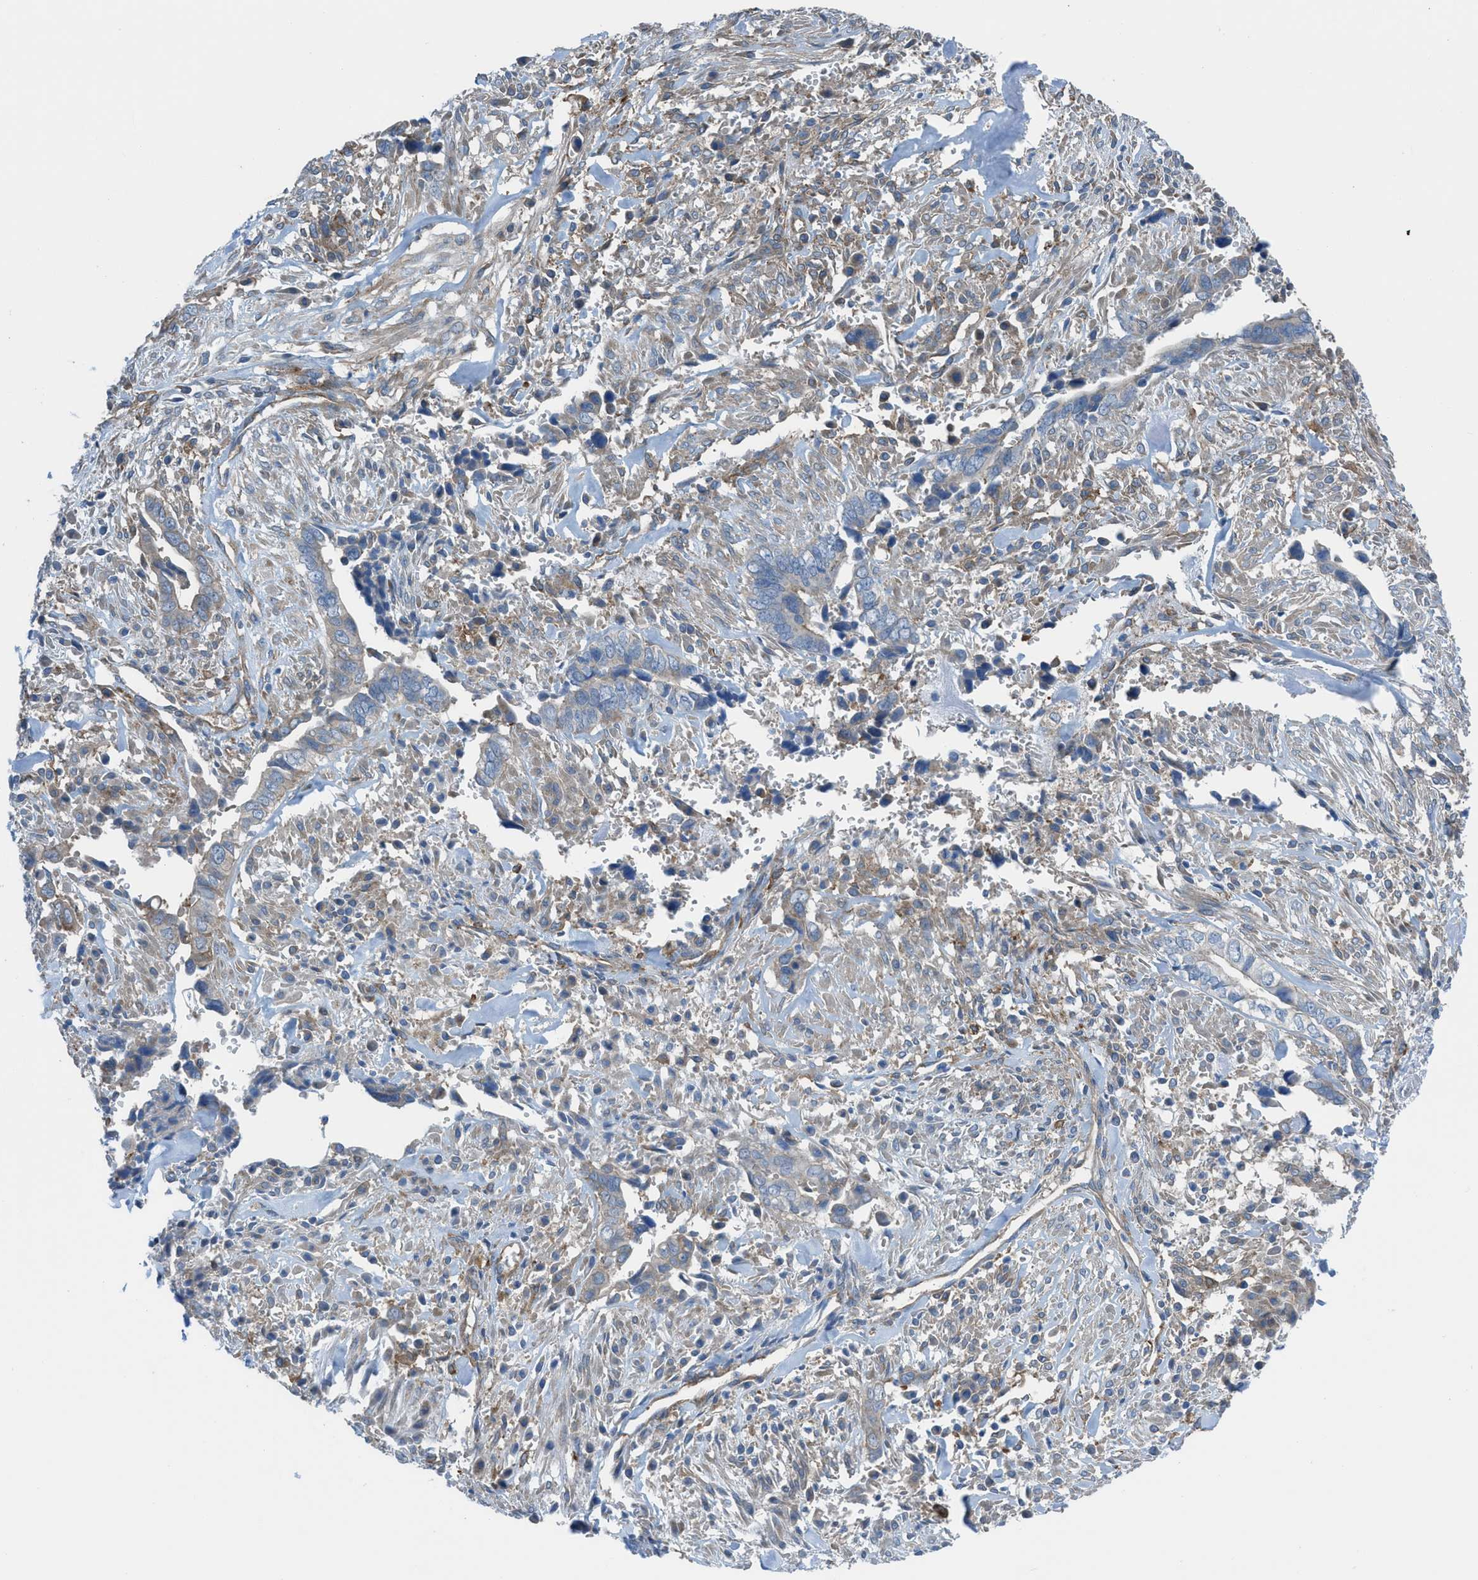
{"staining": {"intensity": "moderate", "quantity": ">75%", "location": "cytoplasmic/membranous"}, "tissue": "liver cancer", "cell_type": "Tumor cells", "image_type": "cancer", "snomed": [{"axis": "morphology", "description": "Cholangiocarcinoma"}, {"axis": "topography", "description": "Liver"}], "caption": "Tumor cells show moderate cytoplasmic/membranous expression in about >75% of cells in cholangiocarcinoma (liver). (DAB (3,3'-diaminobenzidine) IHC with brightfield microscopy, high magnification).", "gene": "EGFR", "patient": {"sex": "female", "age": 79}}